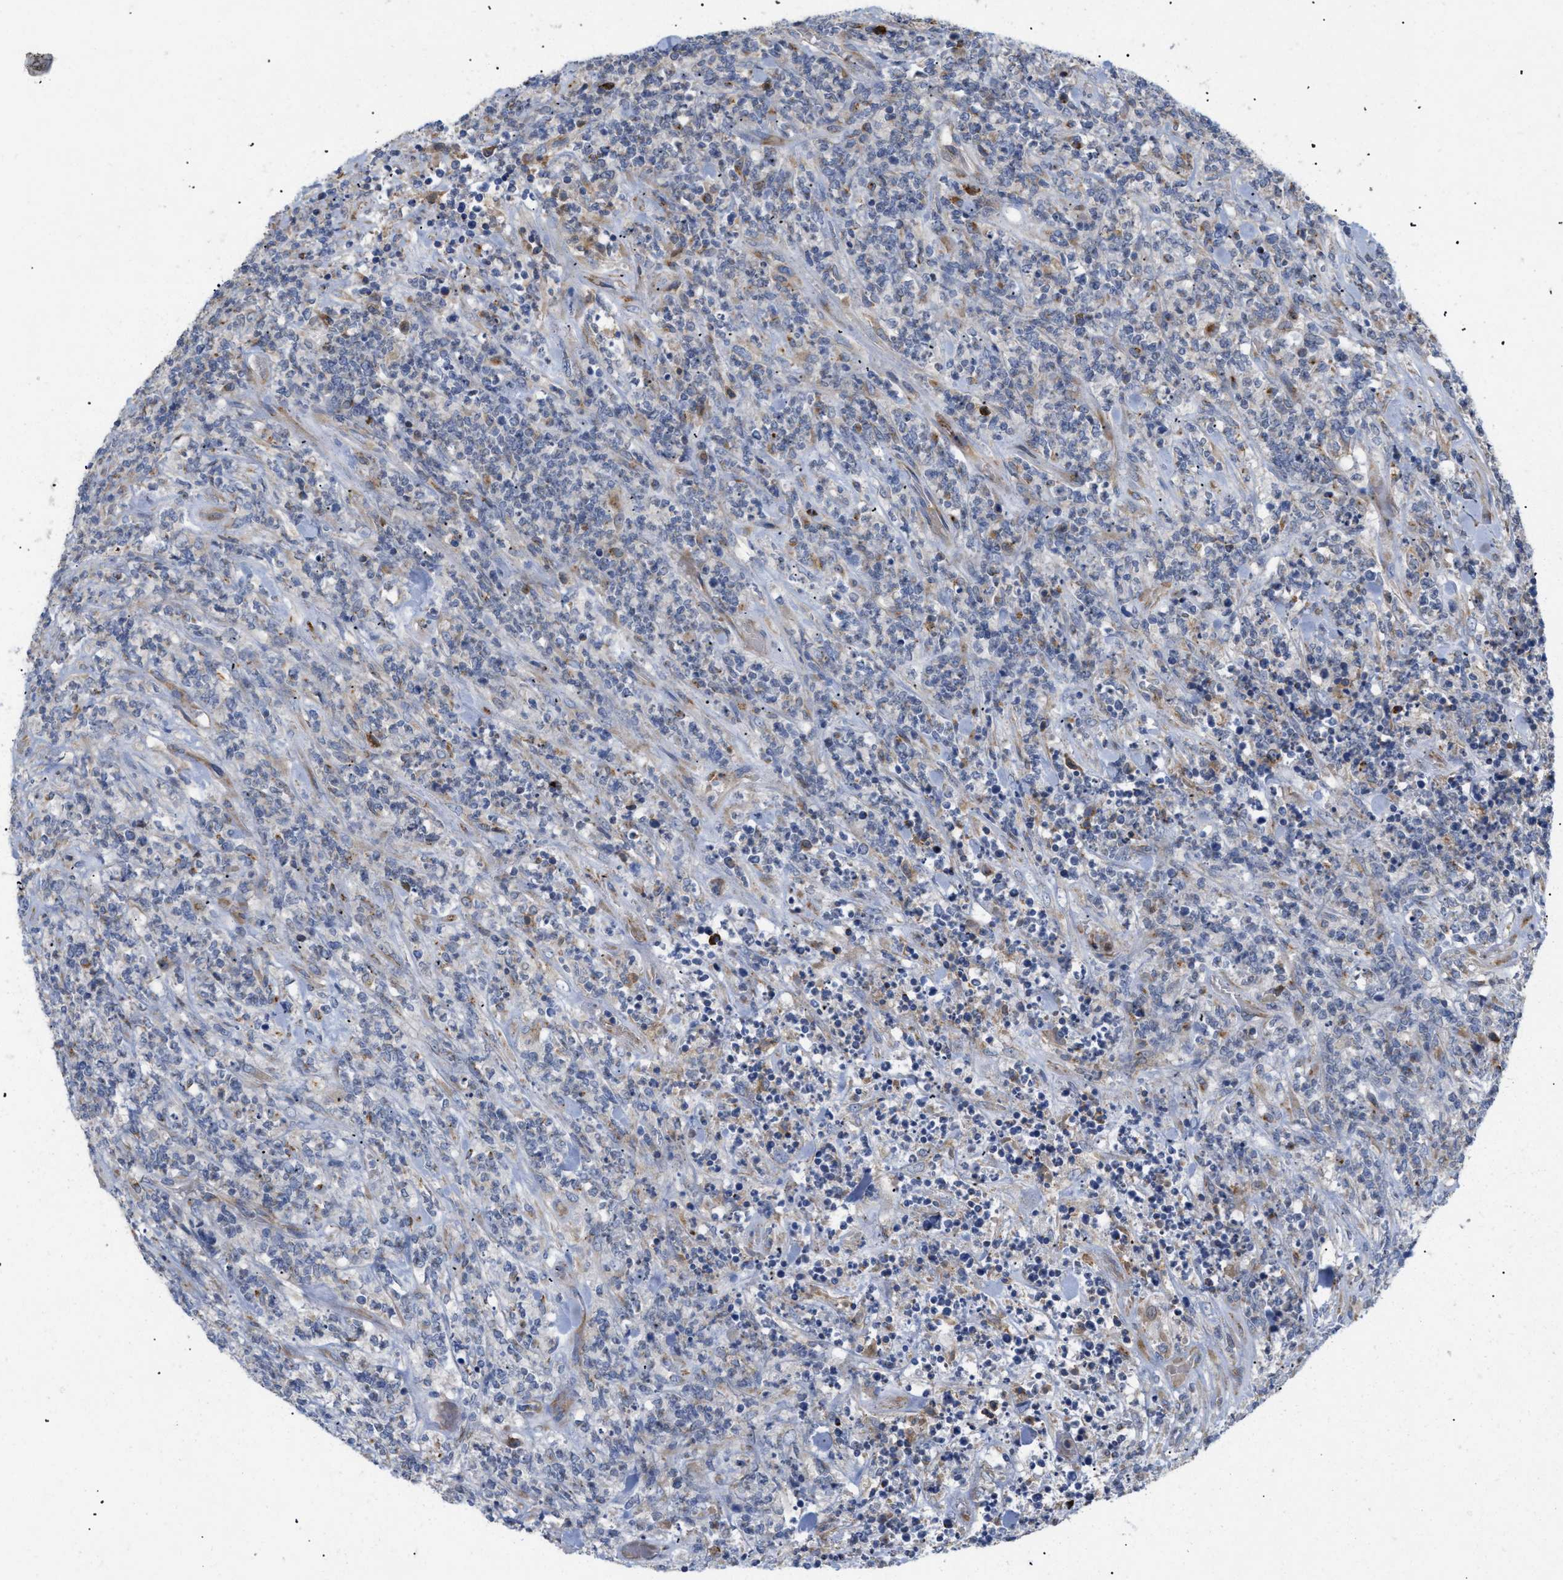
{"staining": {"intensity": "negative", "quantity": "none", "location": "none"}, "tissue": "lymphoma", "cell_type": "Tumor cells", "image_type": "cancer", "snomed": [{"axis": "morphology", "description": "Malignant lymphoma, non-Hodgkin's type, High grade"}, {"axis": "topography", "description": "Soft tissue"}], "caption": "DAB immunohistochemical staining of human lymphoma shows no significant positivity in tumor cells.", "gene": "SLC50A1", "patient": {"sex": "male", "age": 18}}